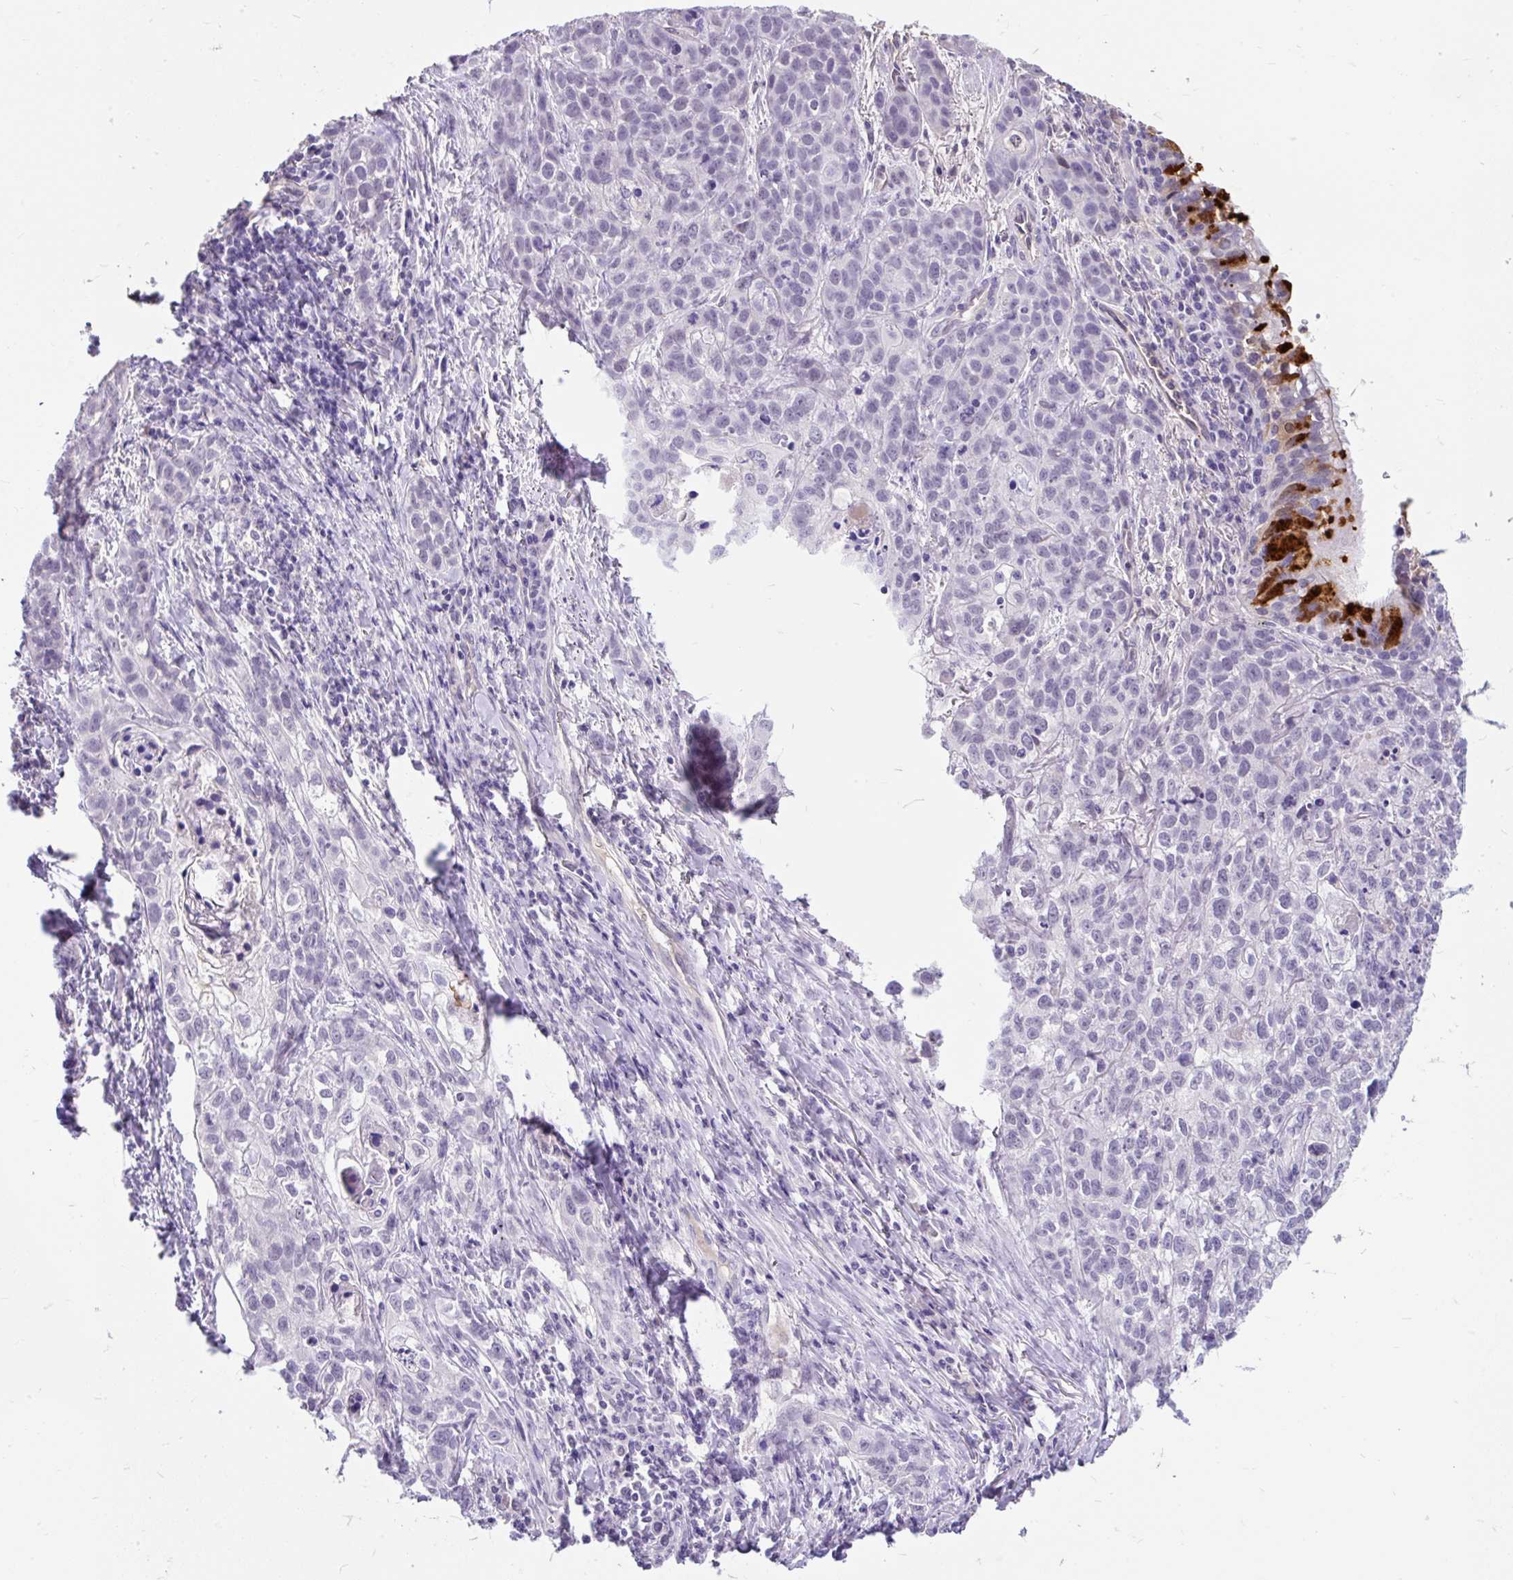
{"staining": {"intensity": "negative", "quantity": "none", "location": "none"}, "tissue": "lung cancer", "cell_type": "Tumor cells", "image_type": "cancer", "snomed": [{"axis": "morphology", "description": "Squamous cell carcinoma, NOS"}, {"axis": "topography", "description": "Lung"}], "caption": "Tumor cells are negative for brown protein staining in lung cancer (squamous cell carcinoma).", "gene": "SCGB1A1", "patient": {"sex": "male", "age": 74}}